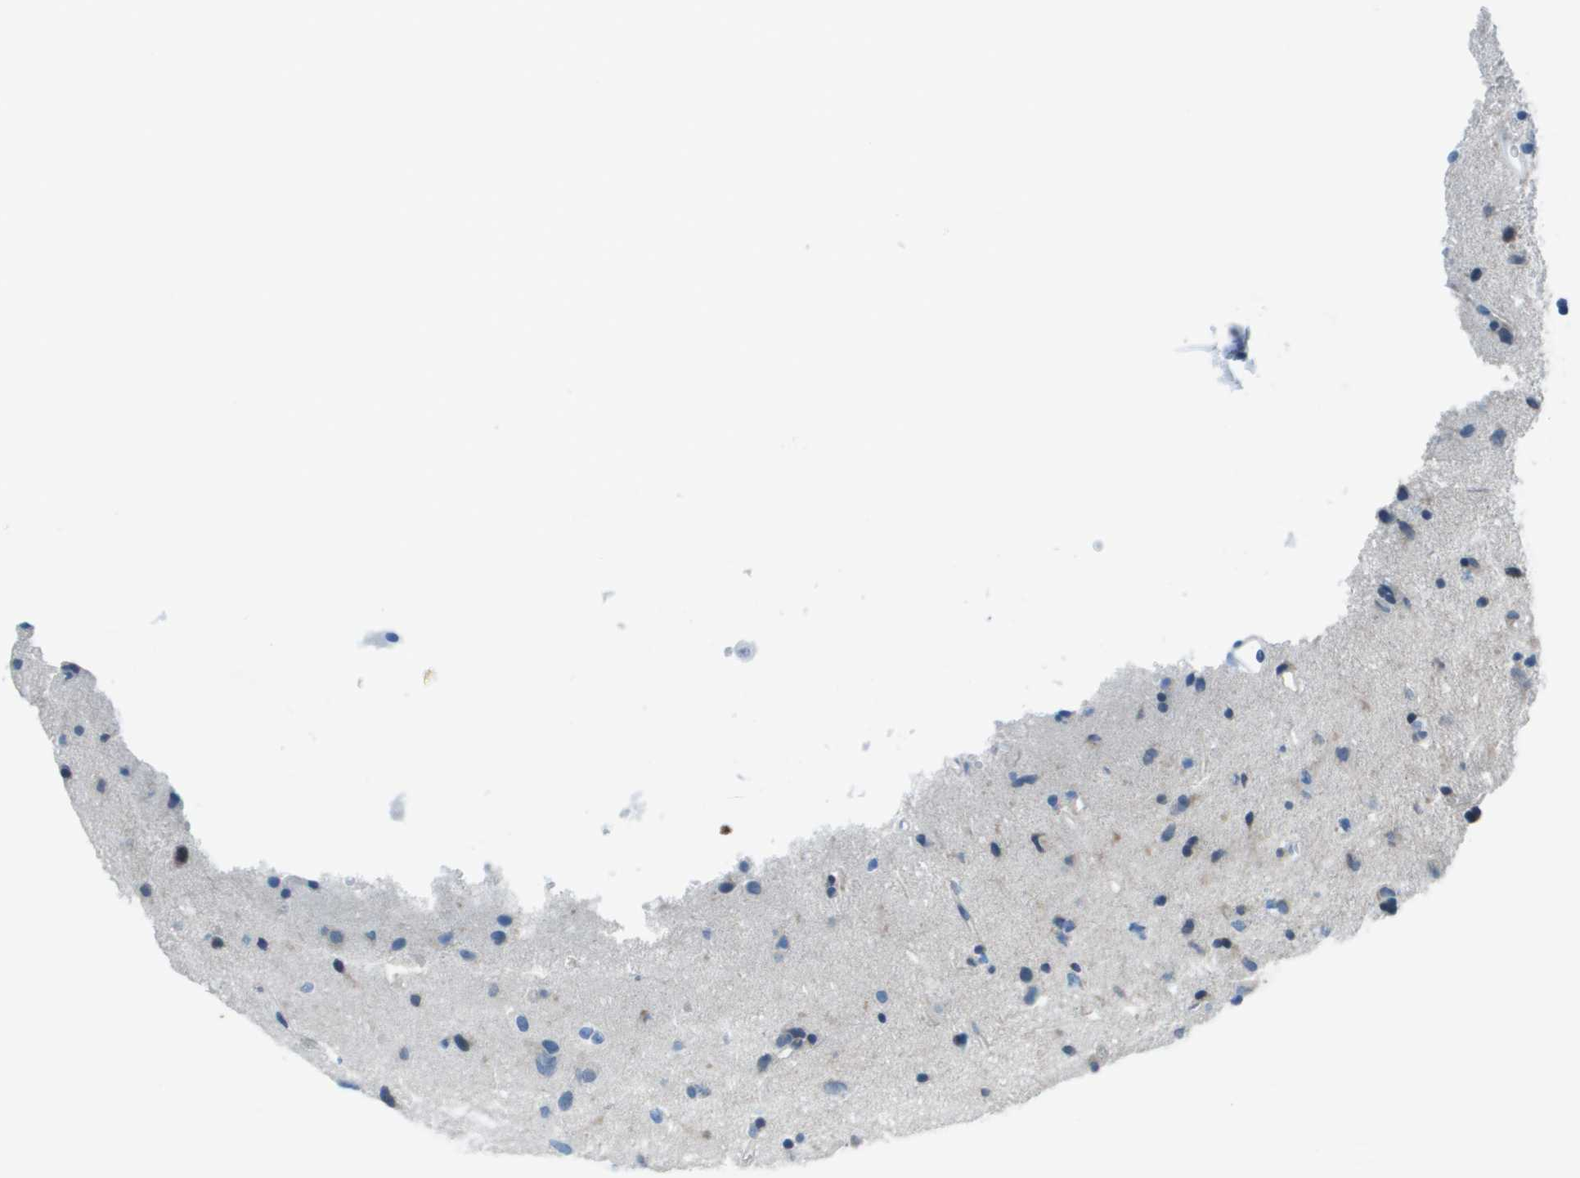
{"staining": {"intensity": "negative", "quantity": "none", "location": "none"}, "tissue": "glioma", "cell_type": "Tumor cells", "image_type": "cancer", "snomed": [{"axis": "morphology", "description": "Glioma, malignant, Low grade"}, {"axis": "topography", "description": "Brain"}], "caption": "An immunohistochemistry (IHC) histopathology image of malignant low-grade glioma is shown. There is no staining in tumor cells of malignant low-grade glioma. (Stains: DAB immunohistochemistry with hematoxylin counter stain, Microscopy: brightfield microscopy at high magnification).", "gene": "STIP1", "patient": {"sex": "male", "age": 77}}